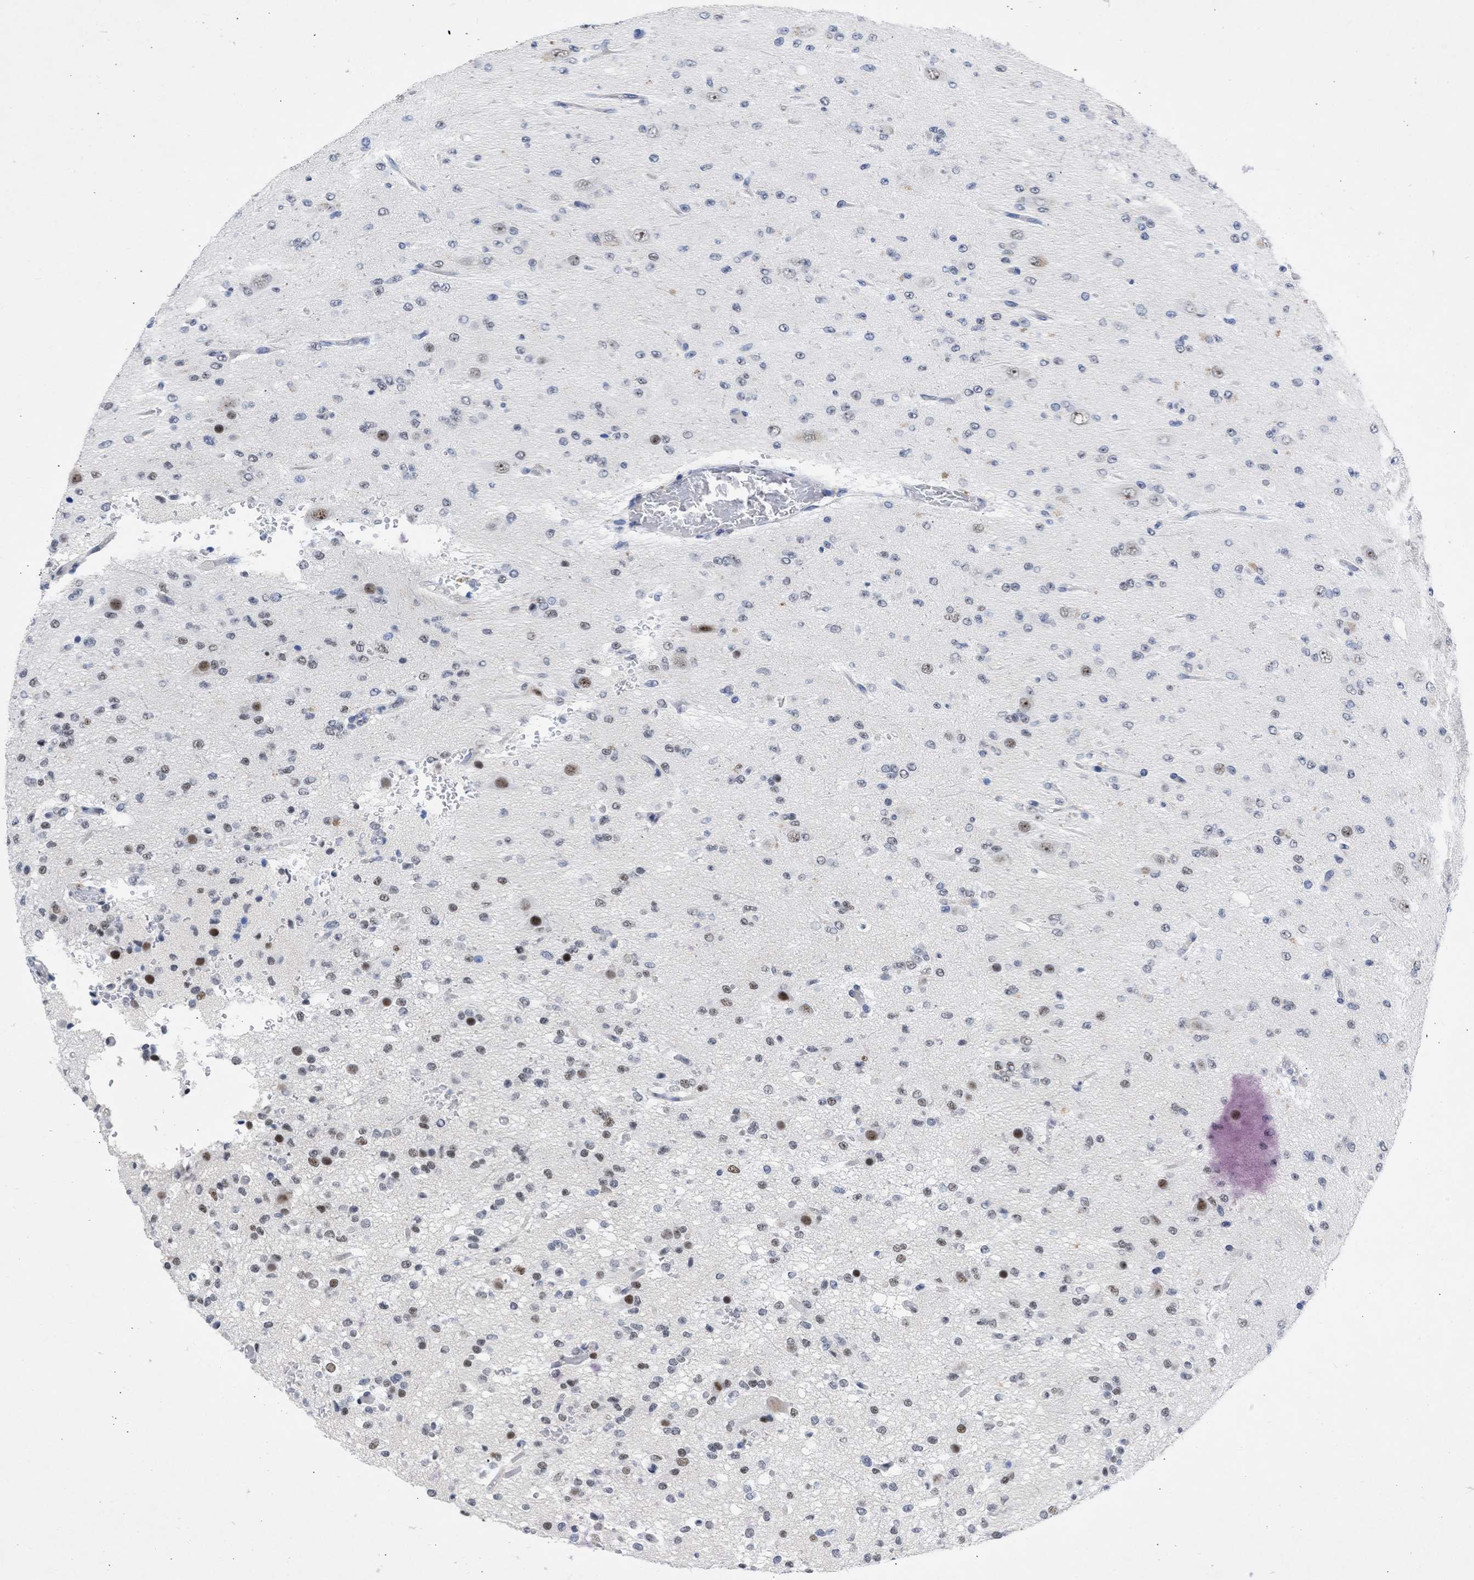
{"staining": {"intensity": "moderate", "quantity": "<25%", "location": "nuclear"}, "tissue": "glioma", "cell_type": "Tumor cells", "image_type": "cancer", "snomed": [{"axis": "morphology", "description": "Glioma, malignant, Low grade"}, {"axis": "topography", "description": "Brain"}], "caption": "Moderate nuclear positivity is present in about <25% of tumor cells in glioma. The staining is performed using DAB (3,3'-diaminobenzidine) brown chromogen to label protein expression. The nuclei are counter-stained blue using hematoxylin.", "gene": "DDX41", "patient": {"sex": "male", "age": 38}}